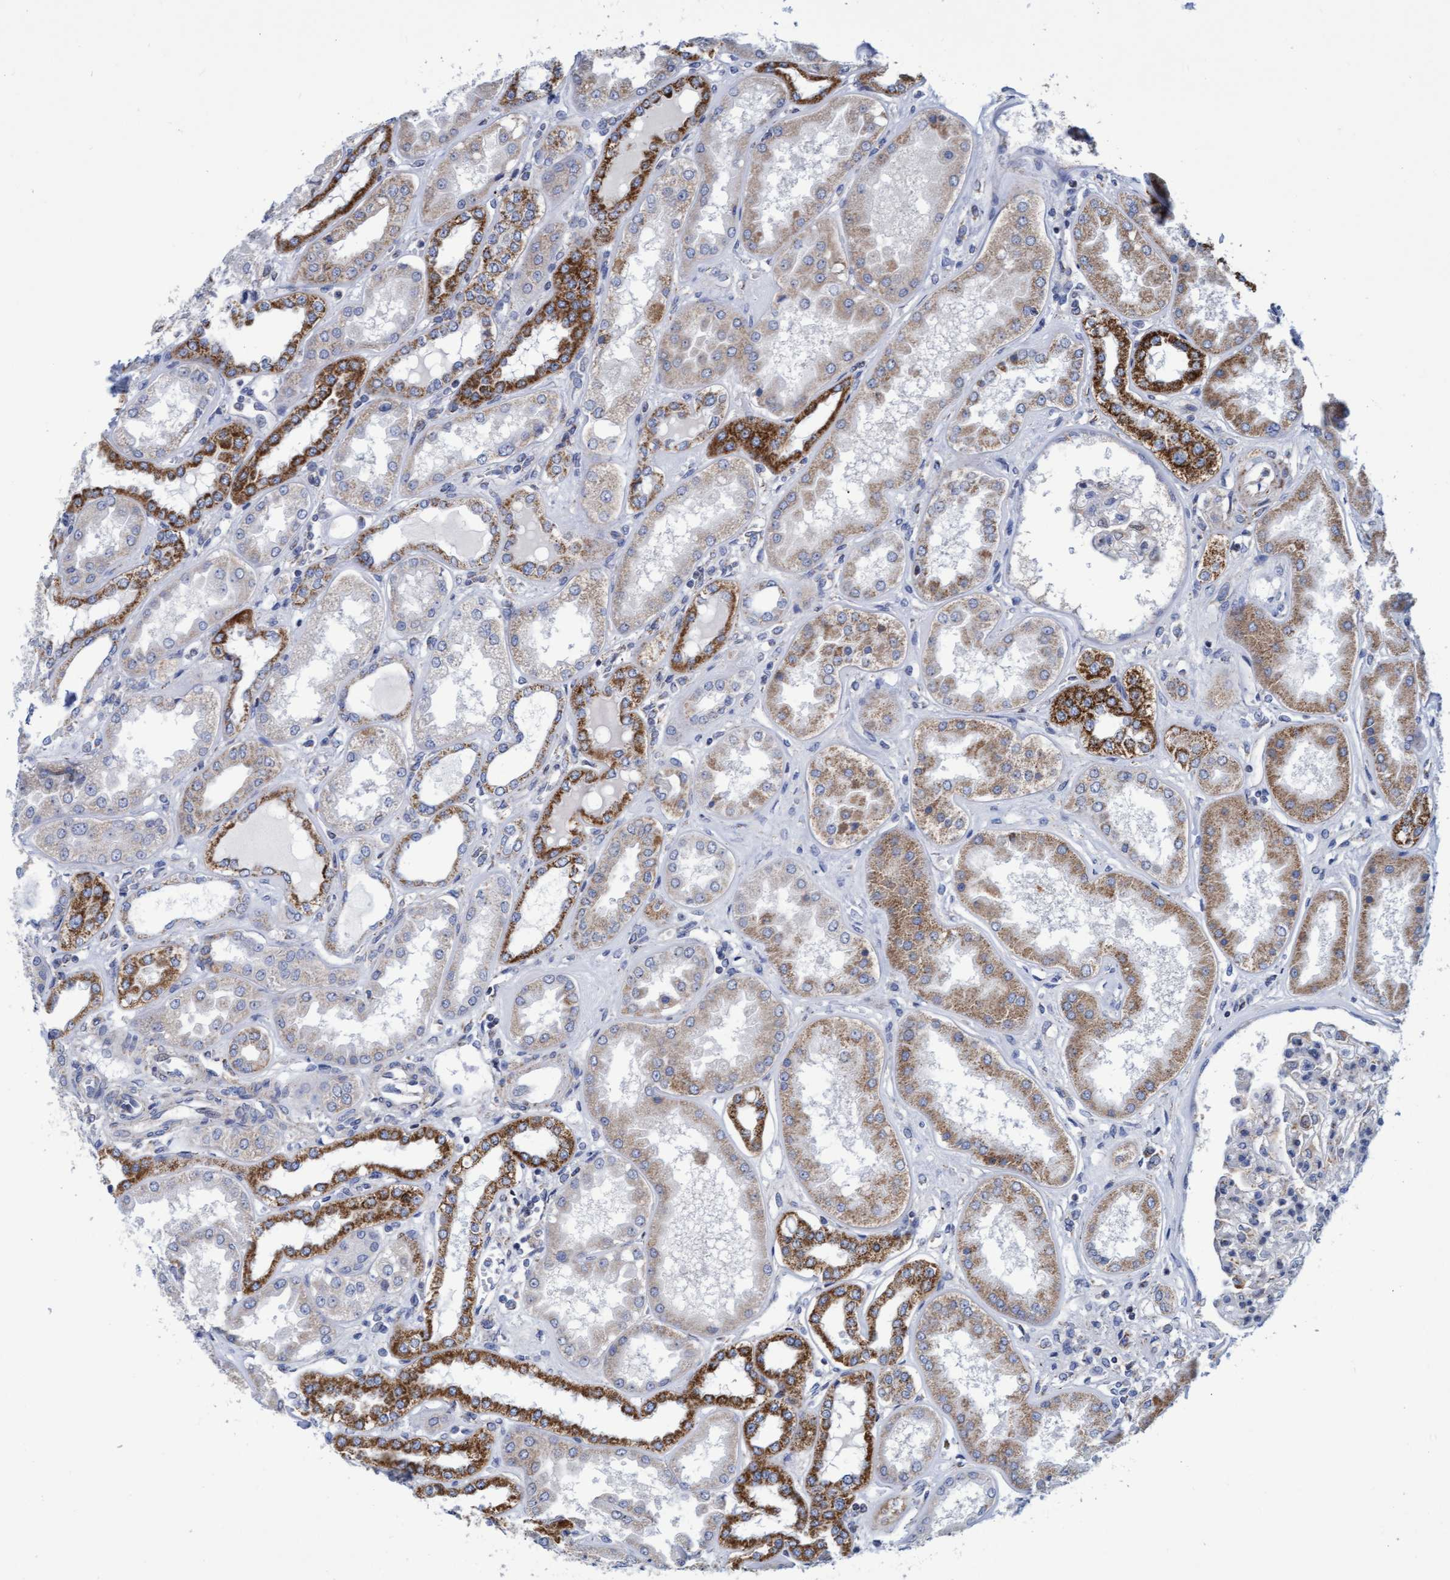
{"staining": {"intensity": "weak", "quantity": "<25%", "location": "cytoplasmic/membranous"}, "tissue": "kidney", "cell_type": "Cells in glomeruli", "image_type": "normal", "snomed": [{"axis": "morphology", "description": "Normal tissue, NOS"}, {"axis": "topography", "description": "Kidney"}], "caption": "Kidney stained for a protein using IHC exhibits no staining cells in glomeruli.", "gene": "ZNF750", "patient": {"sex": "female", "age": 56}}